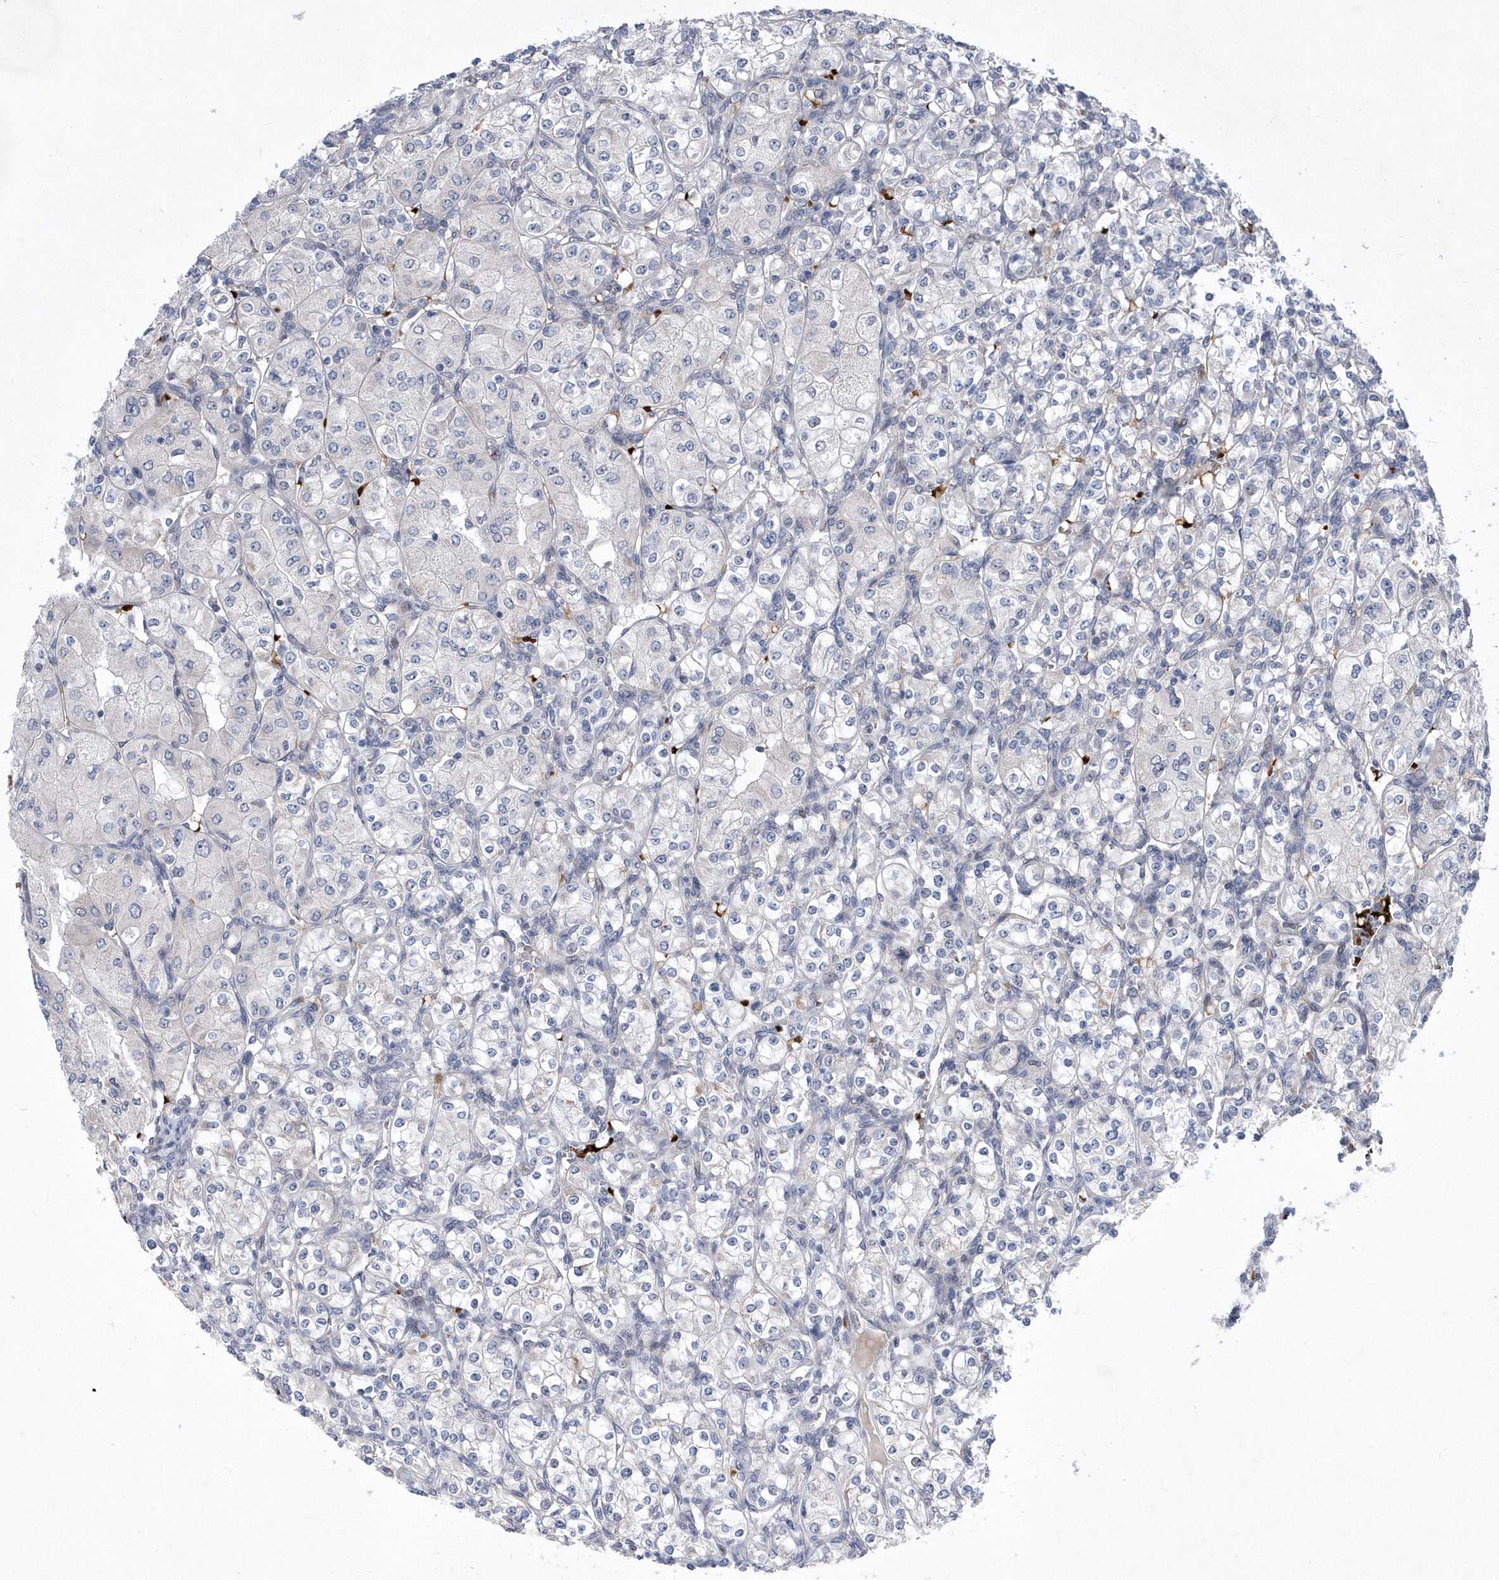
{"staining": {"intensity": "negative", "quantity": "none", "location": "none"}, "tissue": "renal cancer", "cell_type": "Tumor cells", "image_type": "cancer", "snomed": [{"axis": "morphology", "description": "Adenocarcinoma, NOS"}, {"axis": "topography", "description": "Kidney"}], "caption": "The photomicrograph shows no staining of tumor cells in adenocarcinoma (renal).", "gene": "ZNF875", "patient": {"sex": "male", "age": 77}}